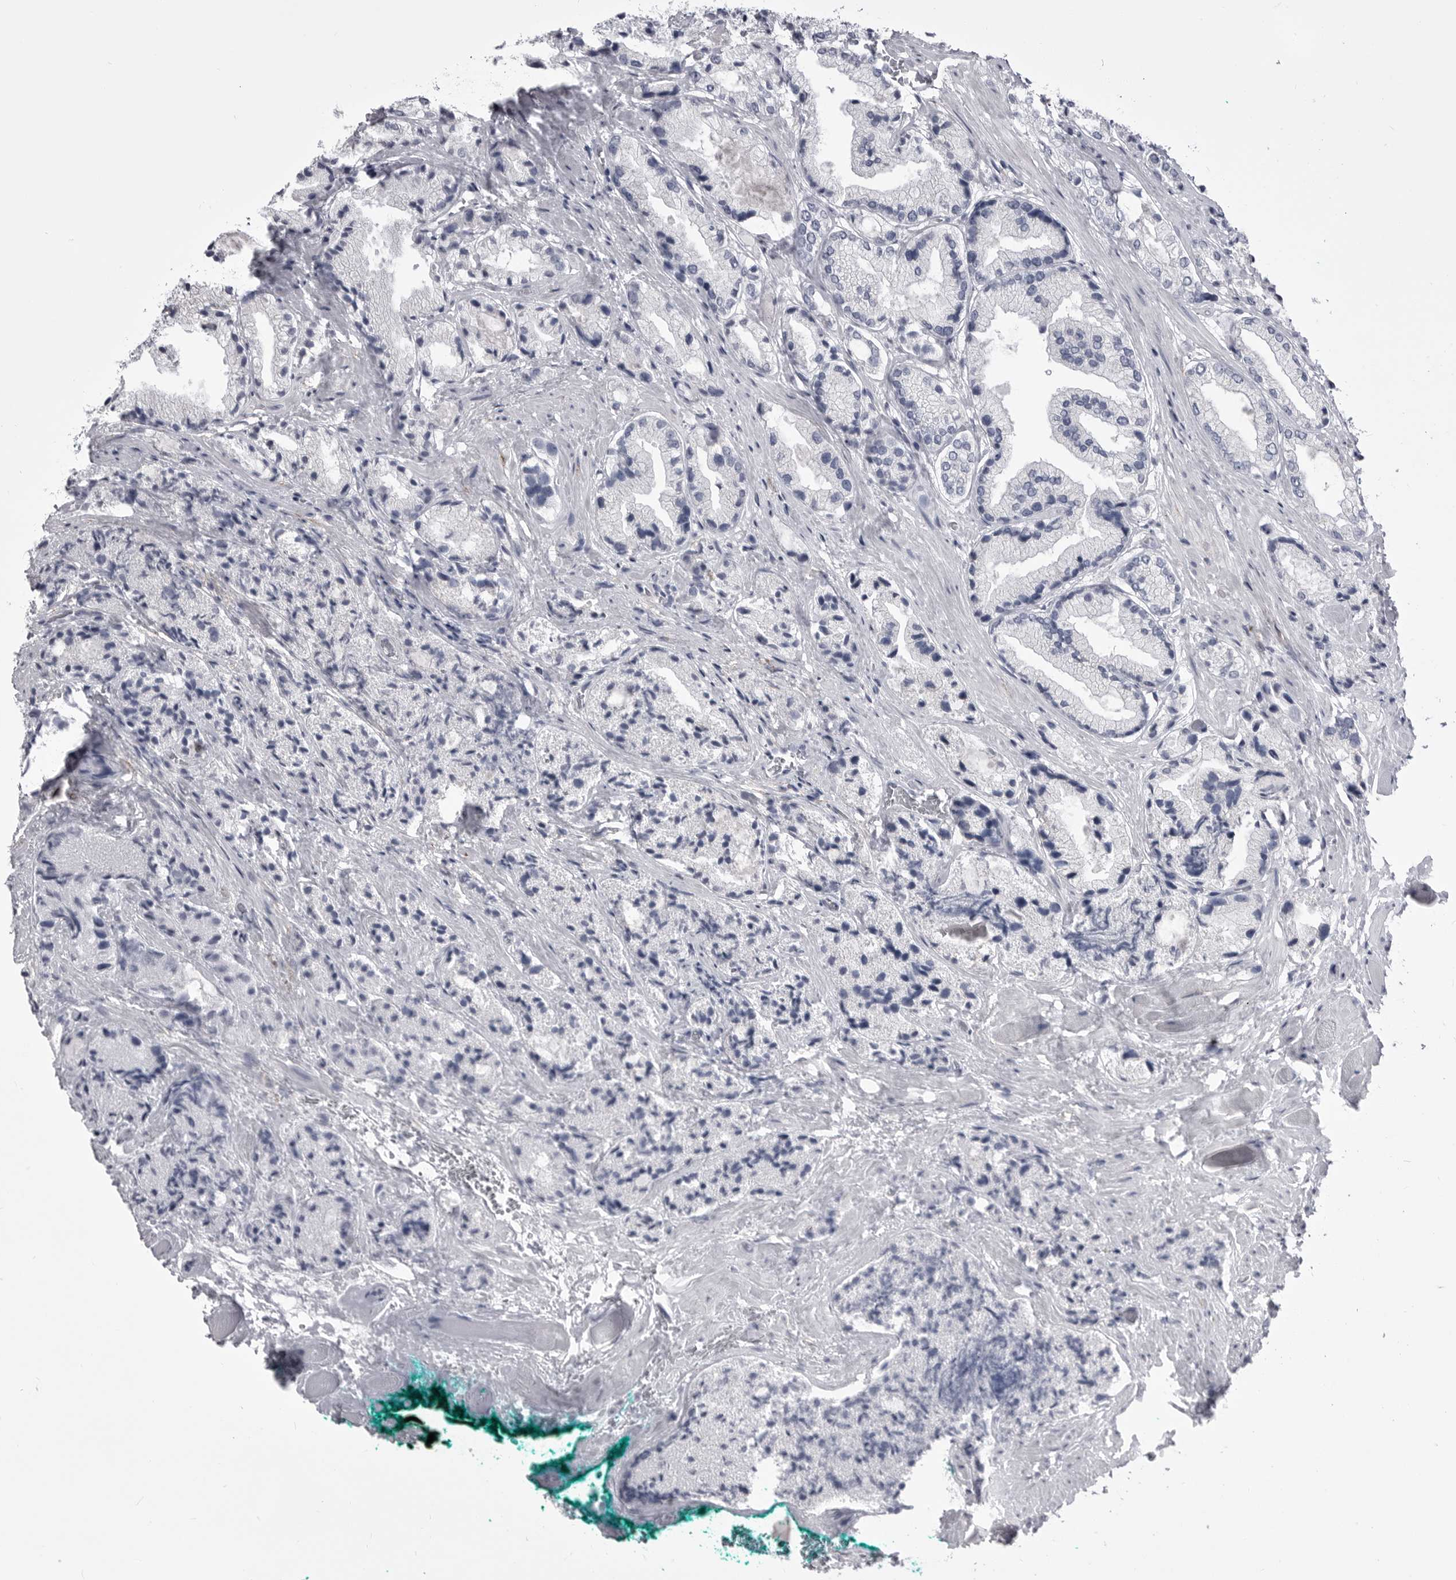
{"staining": {"intensity": "negative", "quantity": "none", "location": "none"}, "tissue": "prostate cancer", "cell_type": "Tumor cells", "image_type": "cancer", "snomed": [{"axis": "morphology", "description": "Adenocarcinoma, Low grade"}, {"axis": "topography", "description": "Prostate"}], "caption": "This is an immunohistochemistry (IHC) image of human prostate cancer. There is no staining in tumor cells.", "gene": "ANK2", "patient": {"sex": "male", "age": 62}}